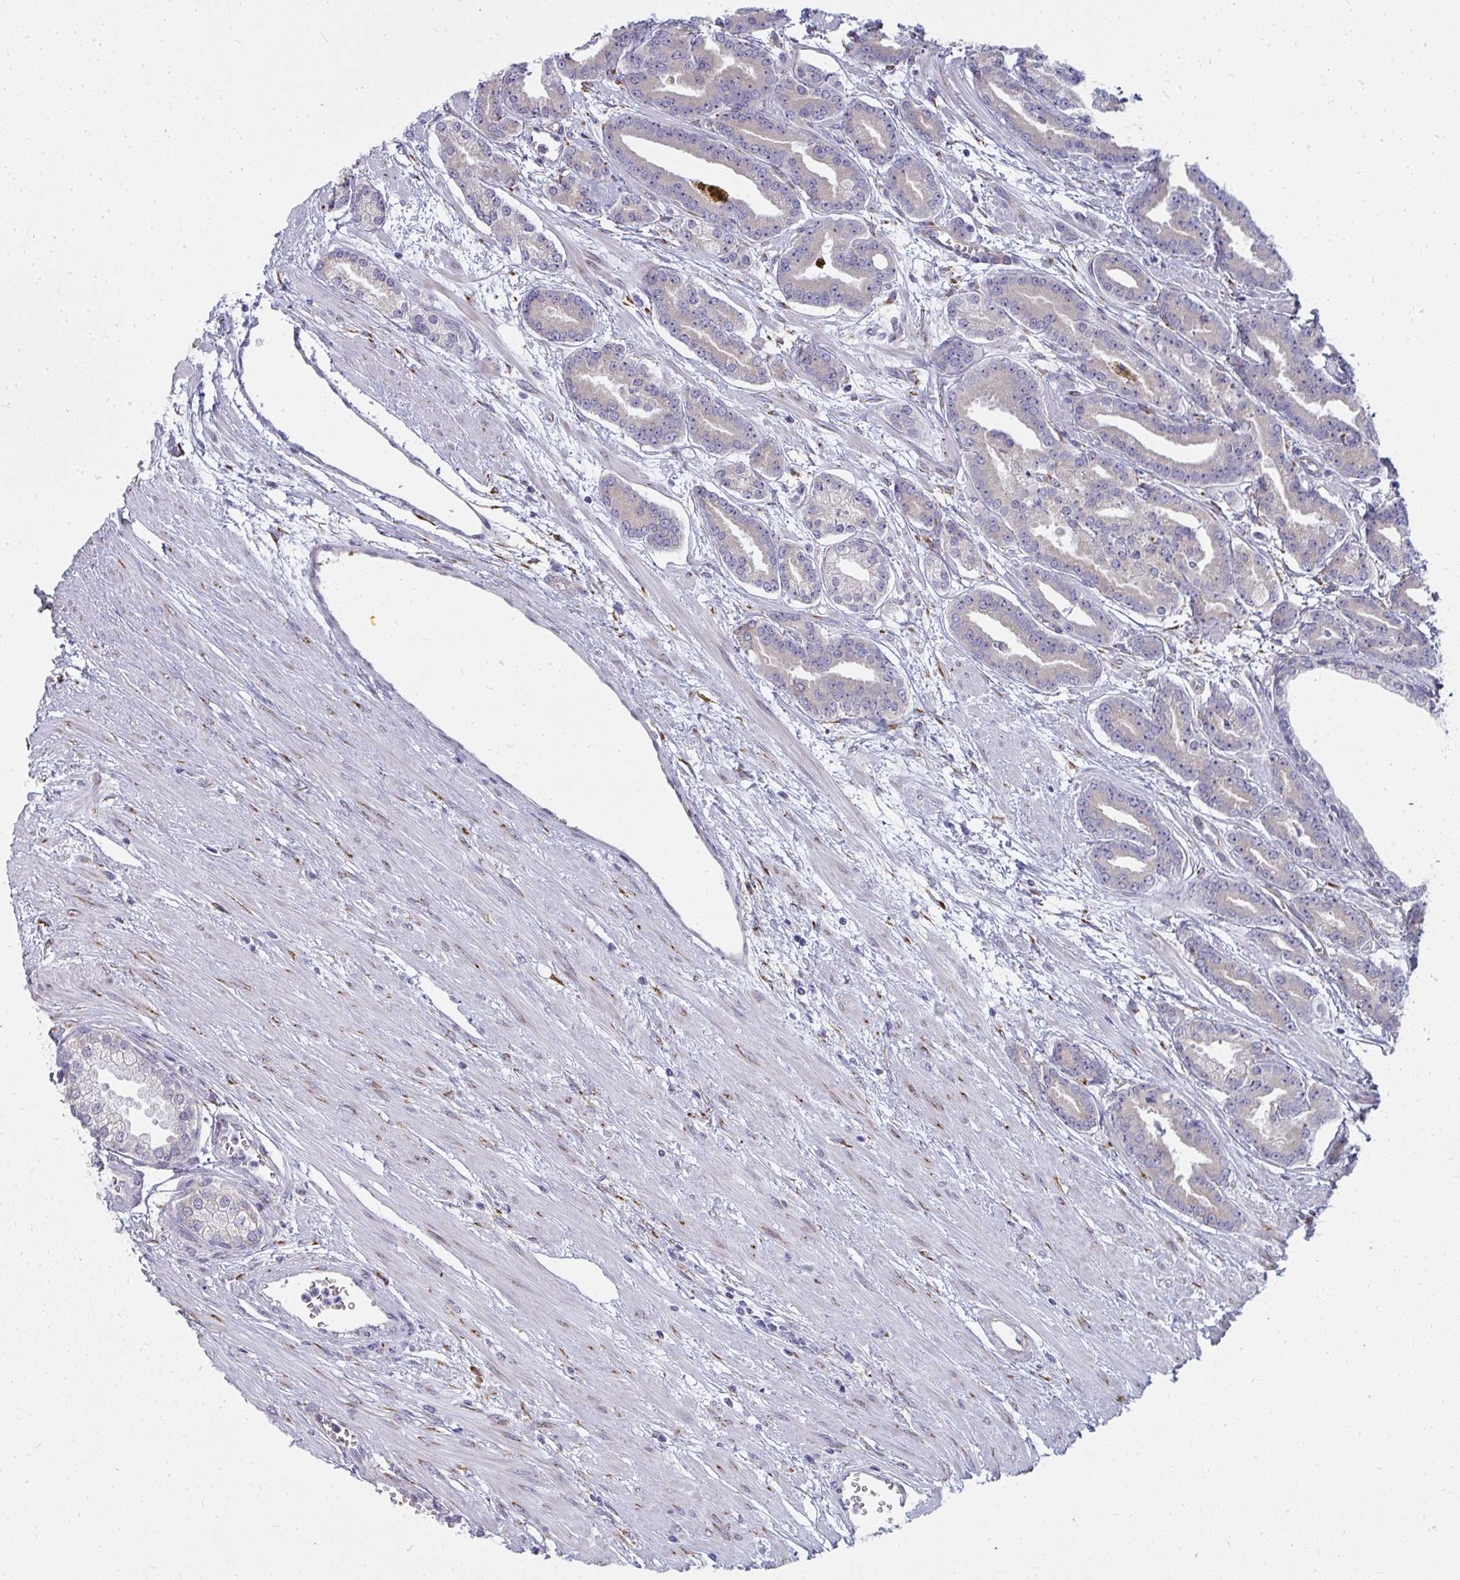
{"staining": {"intensity": "weak", "quantity": ">75%", "location": "cytoplasmic/membranous"}, "tissue": "prostate cancer", "cell_type": "Tumor cells", "image_type": "cancer", "snomed": [{"axis": "morphology", "description": "Adenocarcinoma, High grade"}, {"axis": "topography", "description": "Prostate"}], "caption": "About >75% of tumor cells in prostate high-grade adenocarcinoma display weak cytoplasmic/membranous protein positivity as visualized by brown immunohistochemical staining.", "gene": "SHROOM1", "patient": {"sex": "male", "age": 60}}